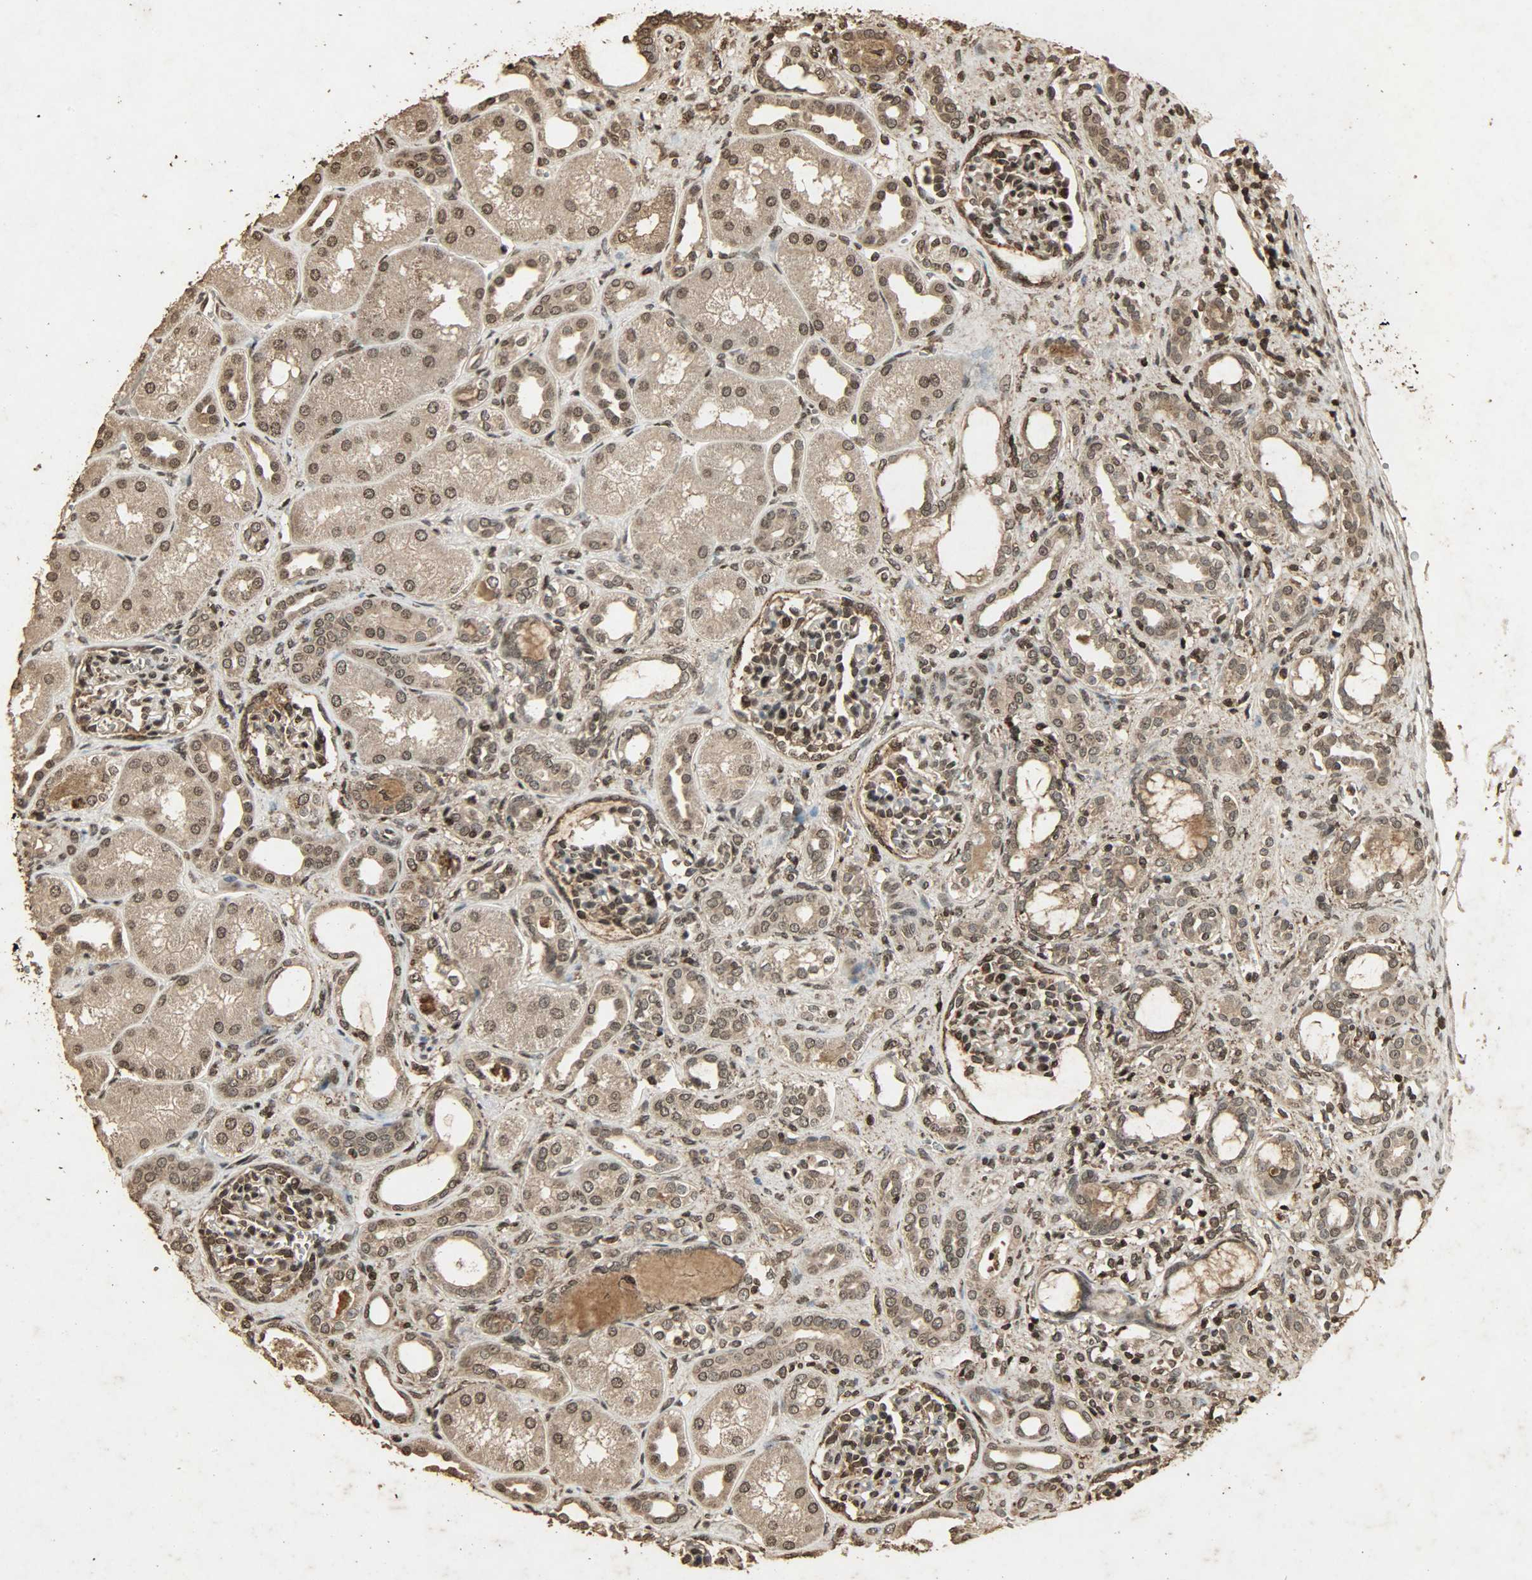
{"staining": {"intensity": "strong", "quantity": "25%-75%", "location": "cytoplasmic/membranous,nuclear"}, "tissue": "kidney", "cell_type": "Cells in glomeruli", "image_type": "normal", "snomed": [{"axis": "morphology", "description": "Normal tissue, NOS"}, {"axis": "topography", "description": "Kidney"}], "caption": "Cells in glomeruli demonstrate strong cytoplasmic/membranous,nuclear expression in approximately 25%-75% of cells in benign kidney. (Stains: DAB (3,3'-diaminobenzidine) in brown, nuclei in blue, Microscopy: brightfield microscopy at high magnification).", "gene": "PPP3R1", "patient": {"sex": "male", "age": 7}}